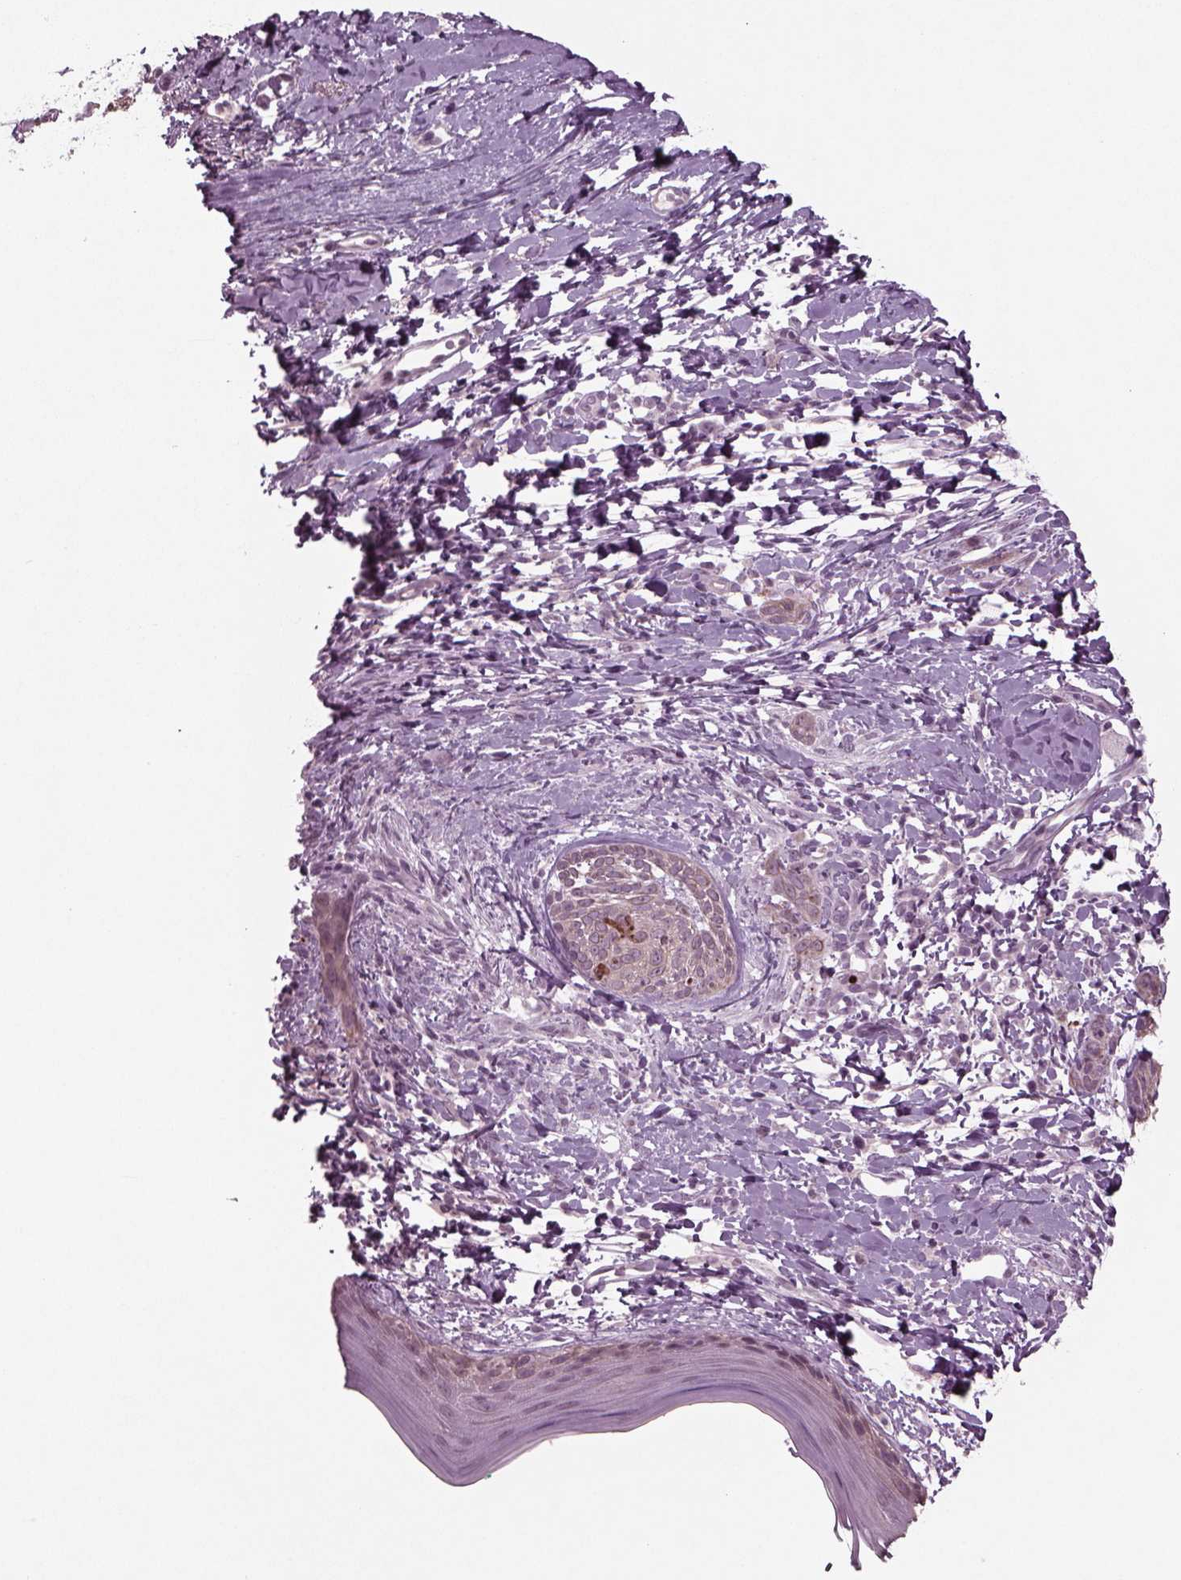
{"staining": {"intensity": "negative", "quantity": "none", "location": "none"}, "tissue": "skin cancer", "cell_type": "Tumor cells", "image_type": "cancer", "snomed": [{"axis": "morphology", "description": "Normal tissue, NOS"}, {"axis": "morphology", "description": "Basal cell carcinoma"}, {"axis": "topography", "description": "Skin"}], "caption": "Basal cell carcinoma (skin) was stained to show a protein in brown. There is no significant positivity in tumor cells.", "gene": "MGAT4D", "patient": {"sex": "male", "age": 84}}